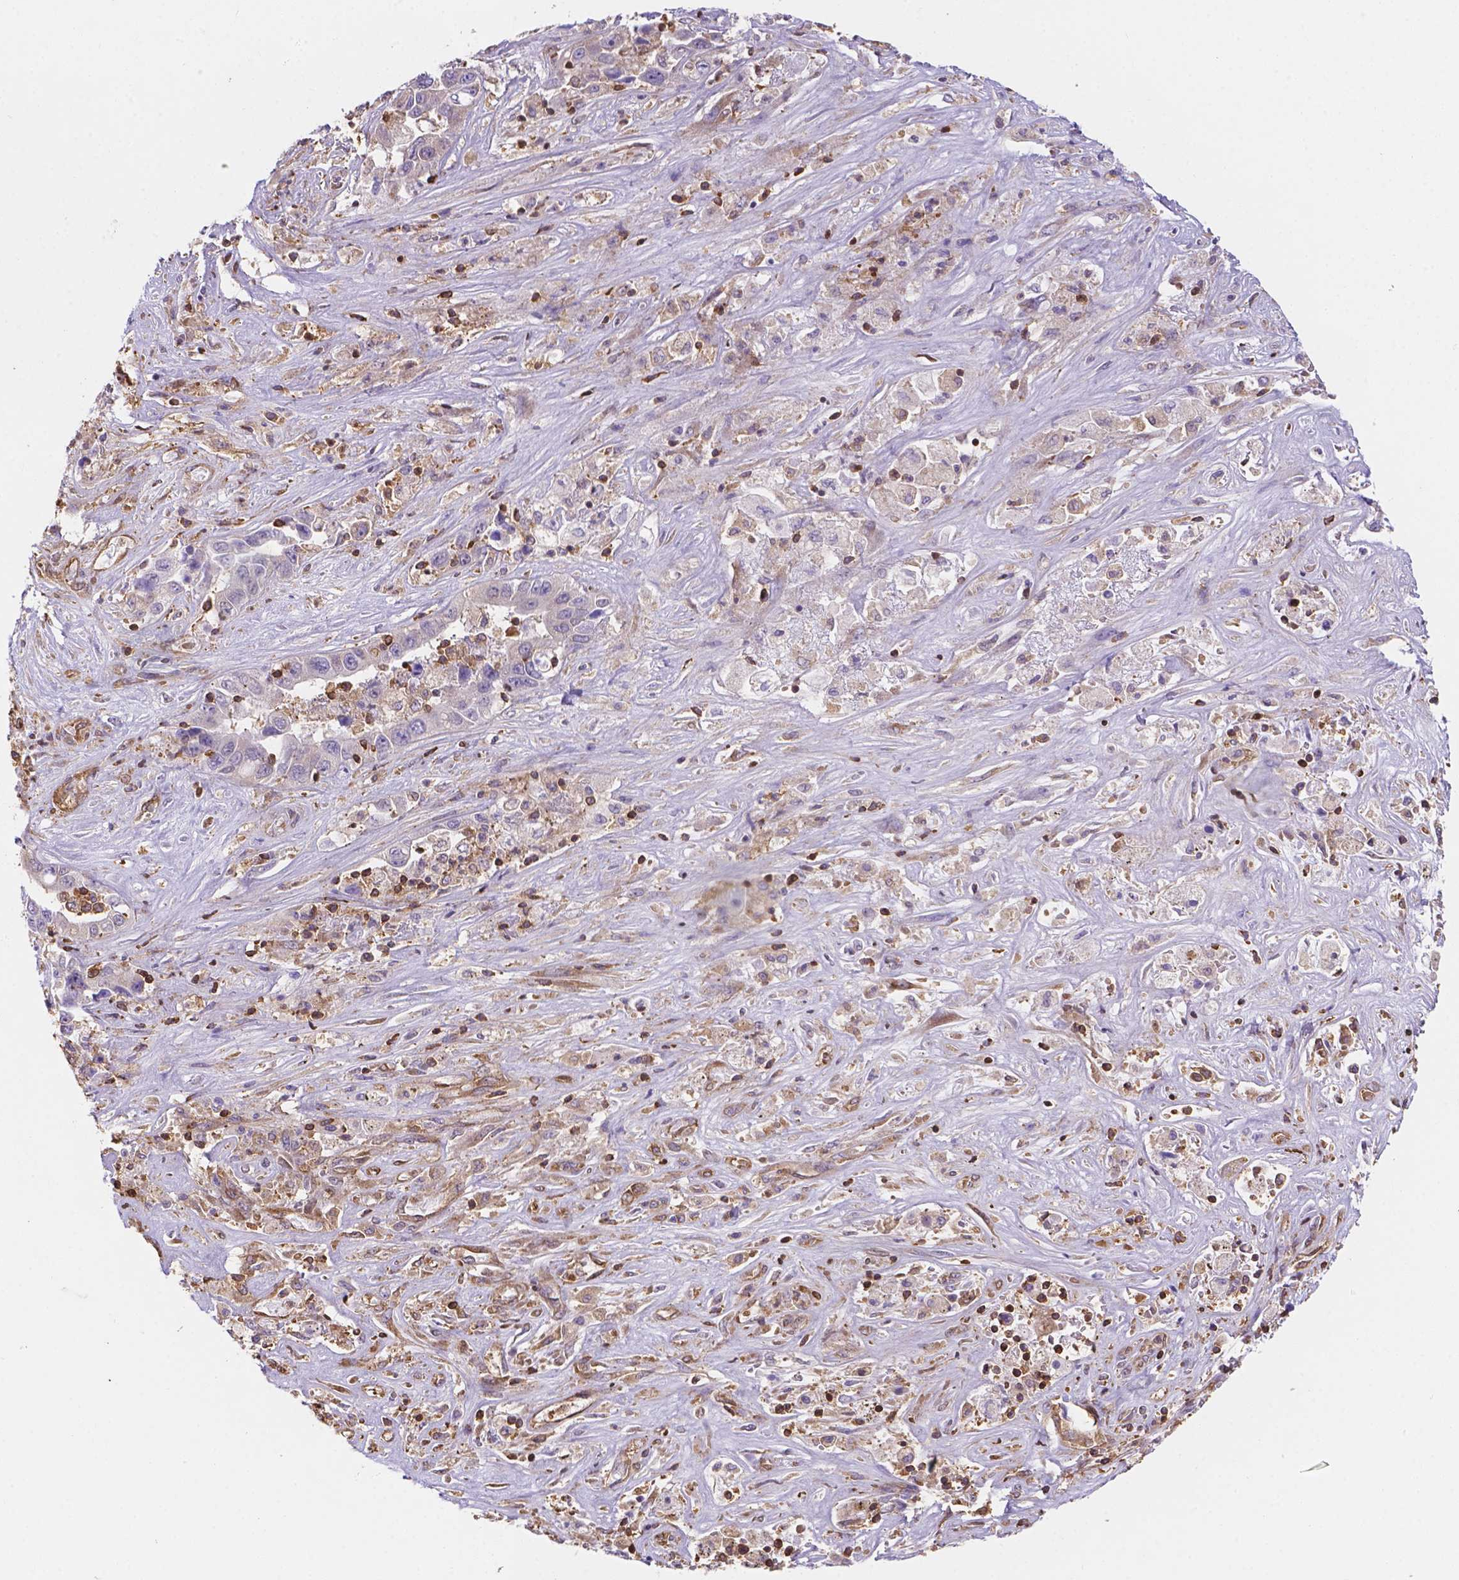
{"staining": {"intensity": "negative", "quantity": "none", "location": "none"}, "tissue": "liver cancer", "cell_type": "Tumor cells", "image_type": "cancer", "snomed": [{"axis": "morphology", "description": "Cholangiocarcinoma"}, {"axis": "topography", "description": "Liver"}], "caption": "Protein analysis of liver cancer shows no significant staining in tumor cells.", "gene": "DMWD", "patient": {"sex": "female", "age": 52}}